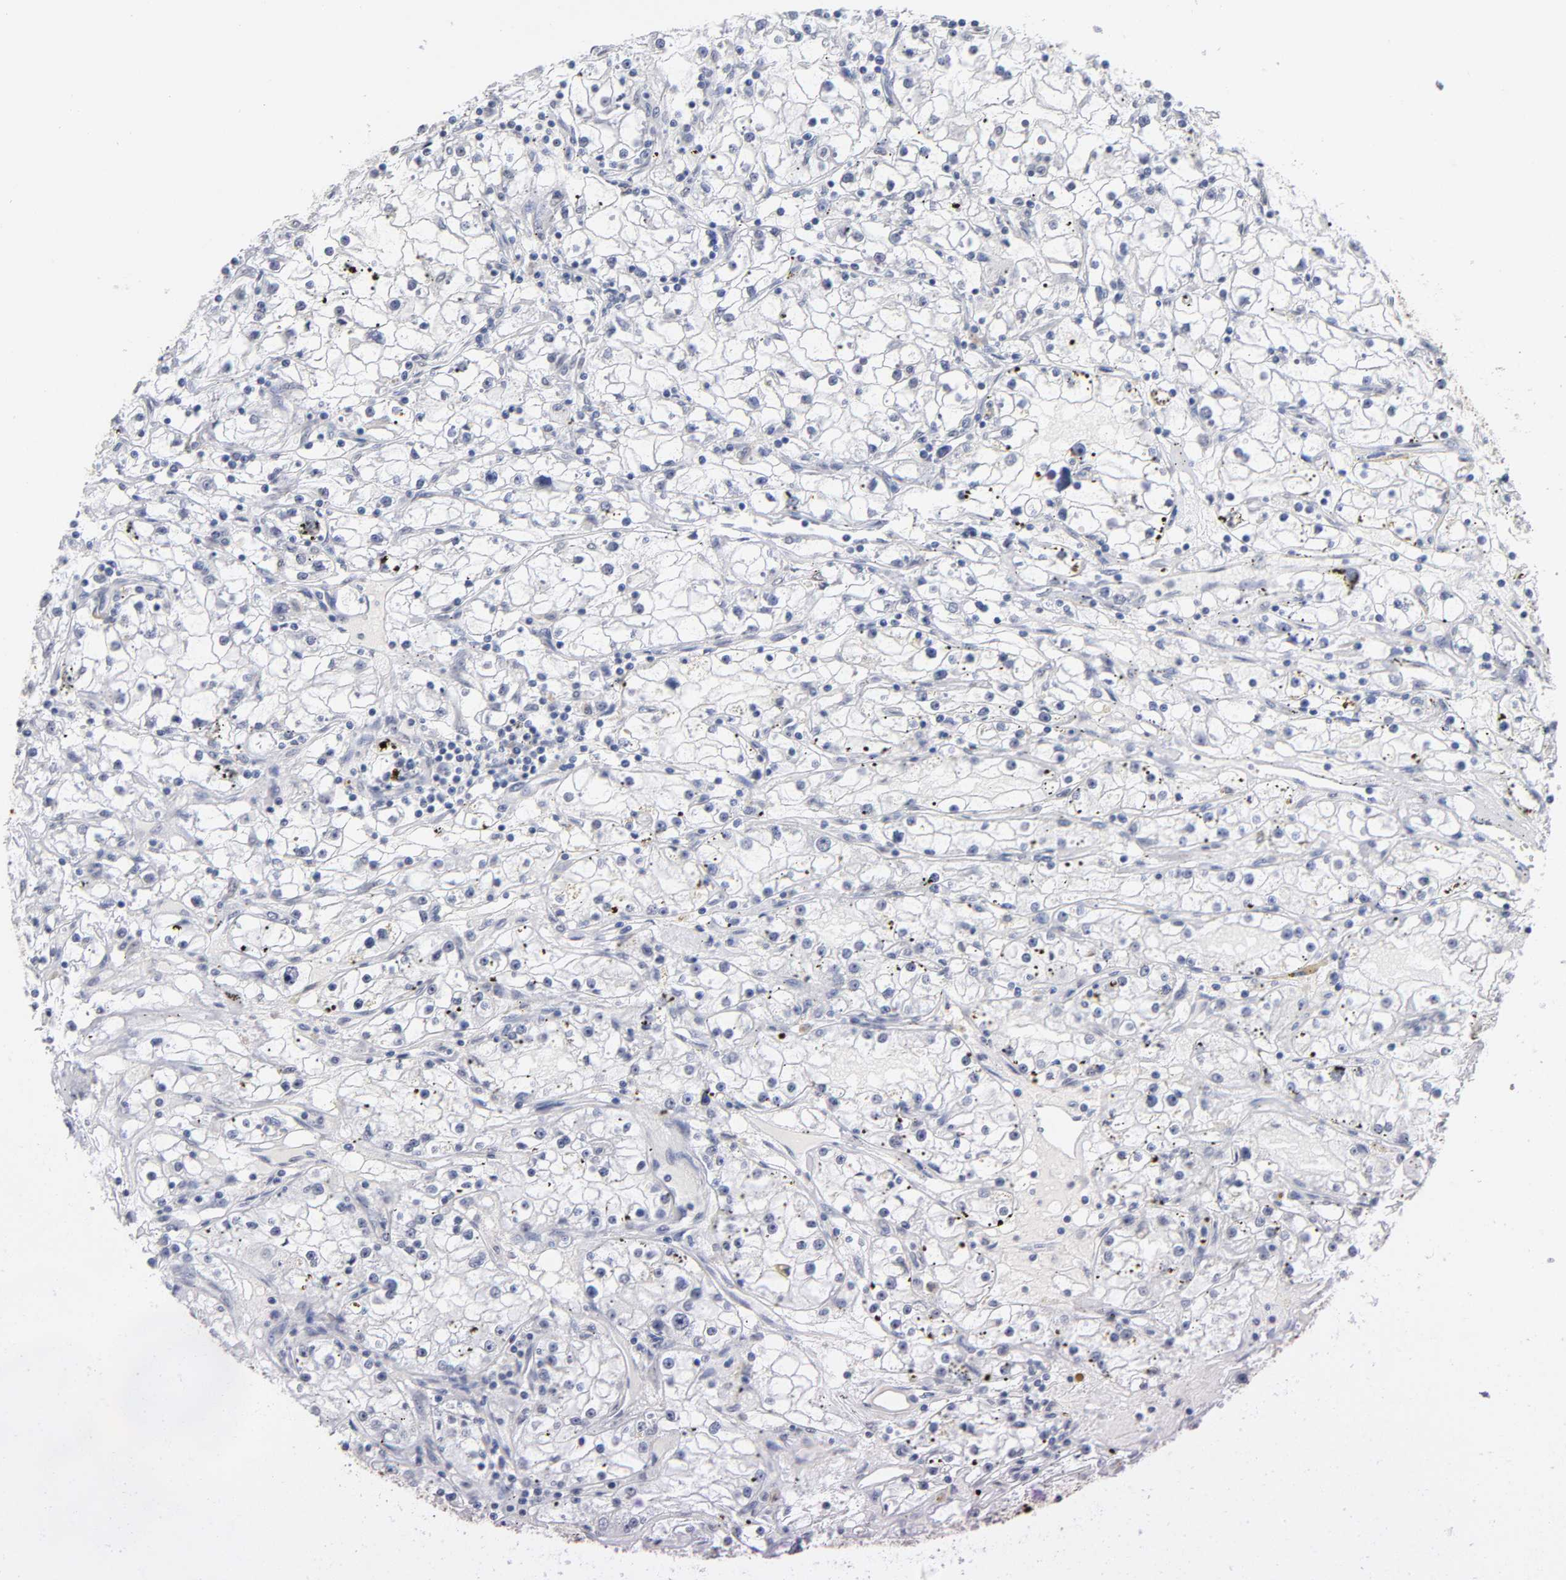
{"staining": {"intensity": "negative", "quantity": "none", "location": "none"}, "tissue": "renal cancer", "cell_type": "Tumor cells", "image_type": "cancer", "snomed": [{"axis": "morphology", "description": "Adenocarcinoma, NOS"}, {"axis": "topography", "description": "Kidney"}], "caption": "This is an immunohistochemistry histopathology image of renal cancer. There is no positivity in tumor cells.", "gene": "CRABP2", "patient": {"sex": "male", "age": 56}}